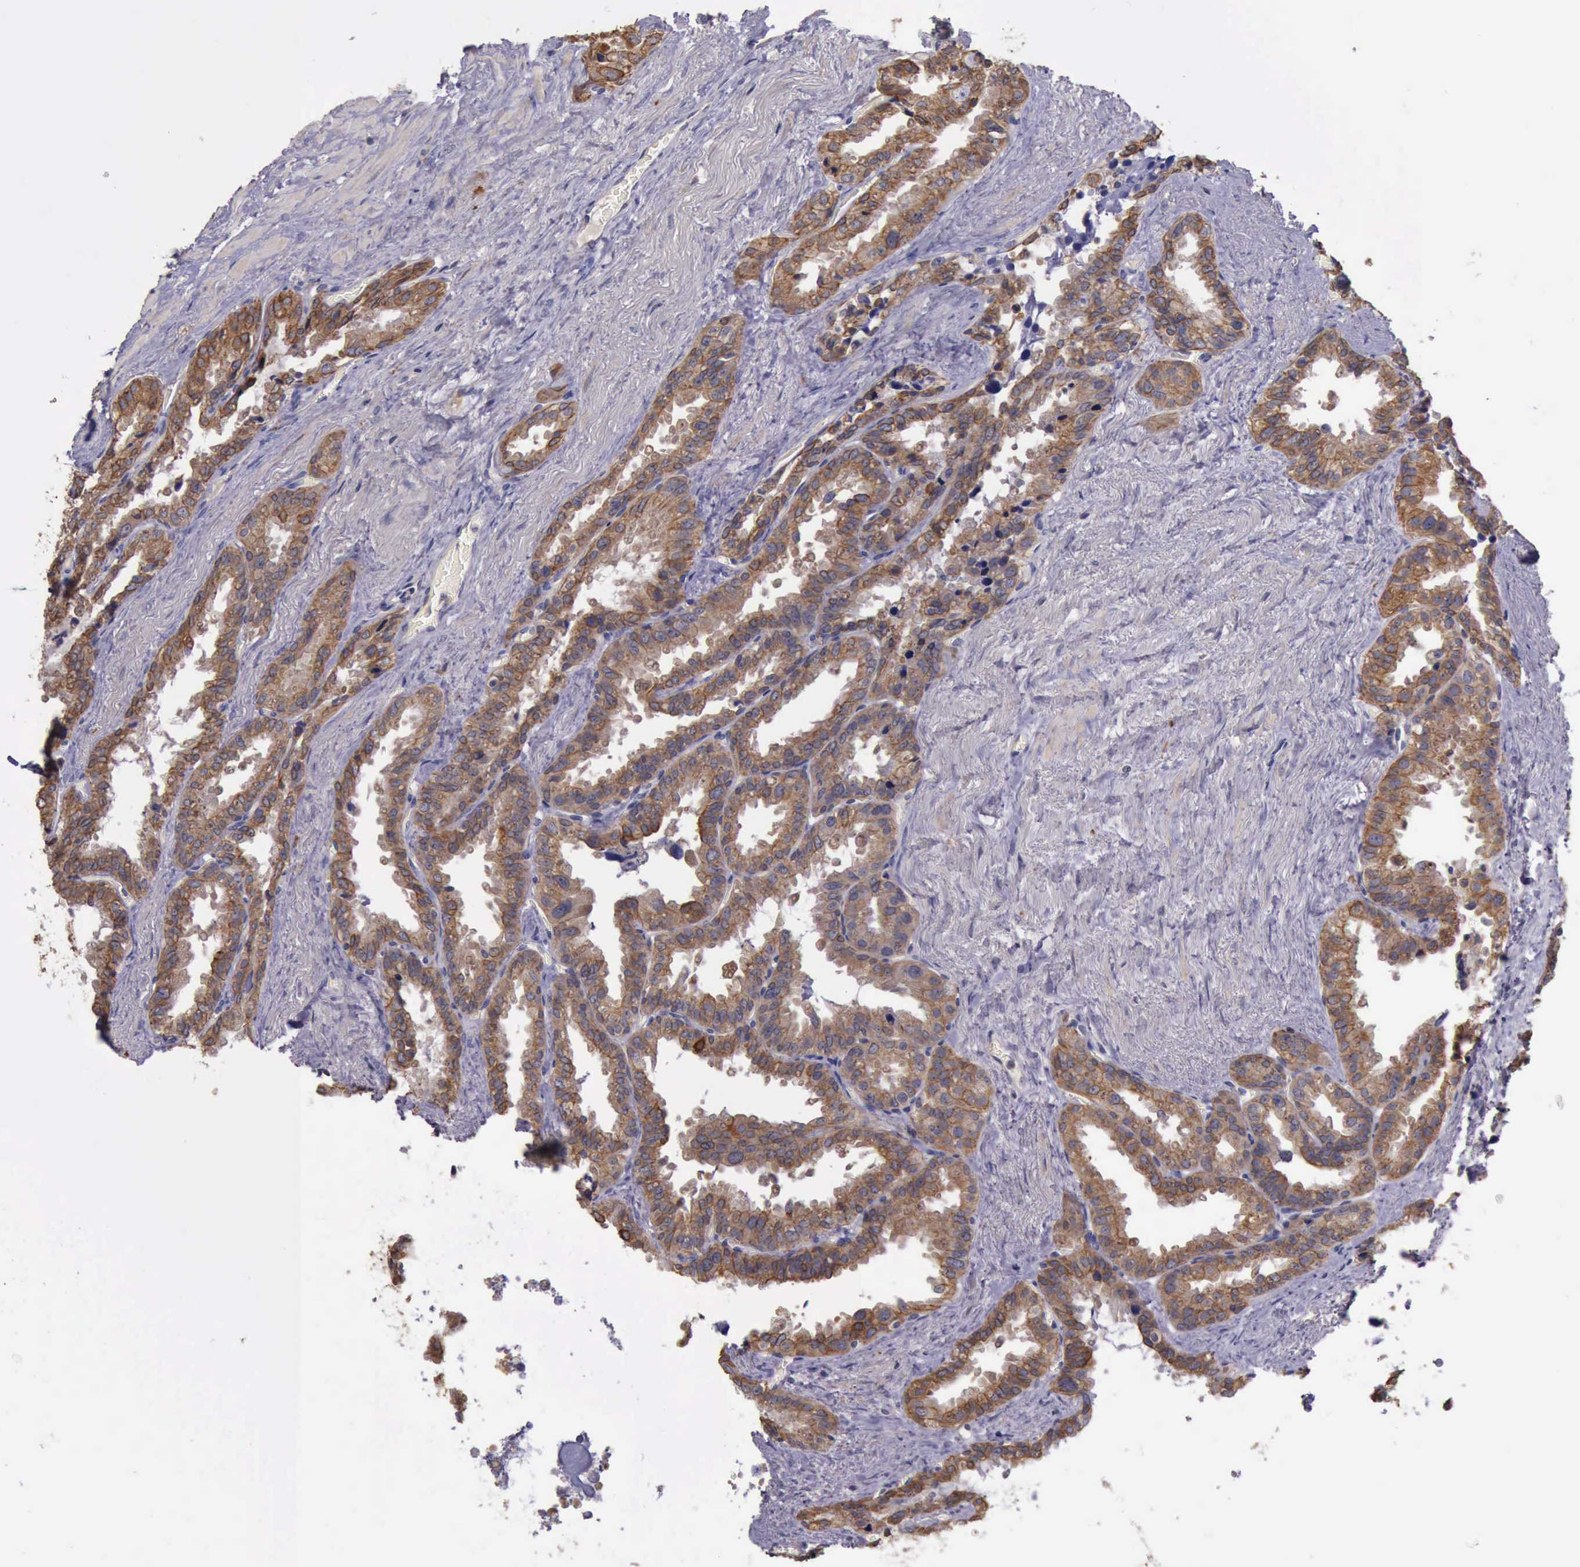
{"staining": {"intensity": "moderate", "quantity": ">75%", "location": "cytoplasmic/membranous"}, "tissue": "seminal vesicle", "cell_type": "Glandular cells", "image_type": "normal", "snomed": [{"axis": "morphology", "description": "Normal tissue, NOS"}, {"axis": "topography", "description": "Prostate"}, {"axis": "topography", "description": "Seminal veicle"}], "caption": "Immunohistochemistry (IHC) photomicrograph of normal seminal vesicle stained for a protein (brown), which demonstrates medium levels of moderate cytoplasmic/membranous expression in approximately >75% of glandular cells.", "gene": "RAB39B", "patient": {"sex": "male", "age": 63}}